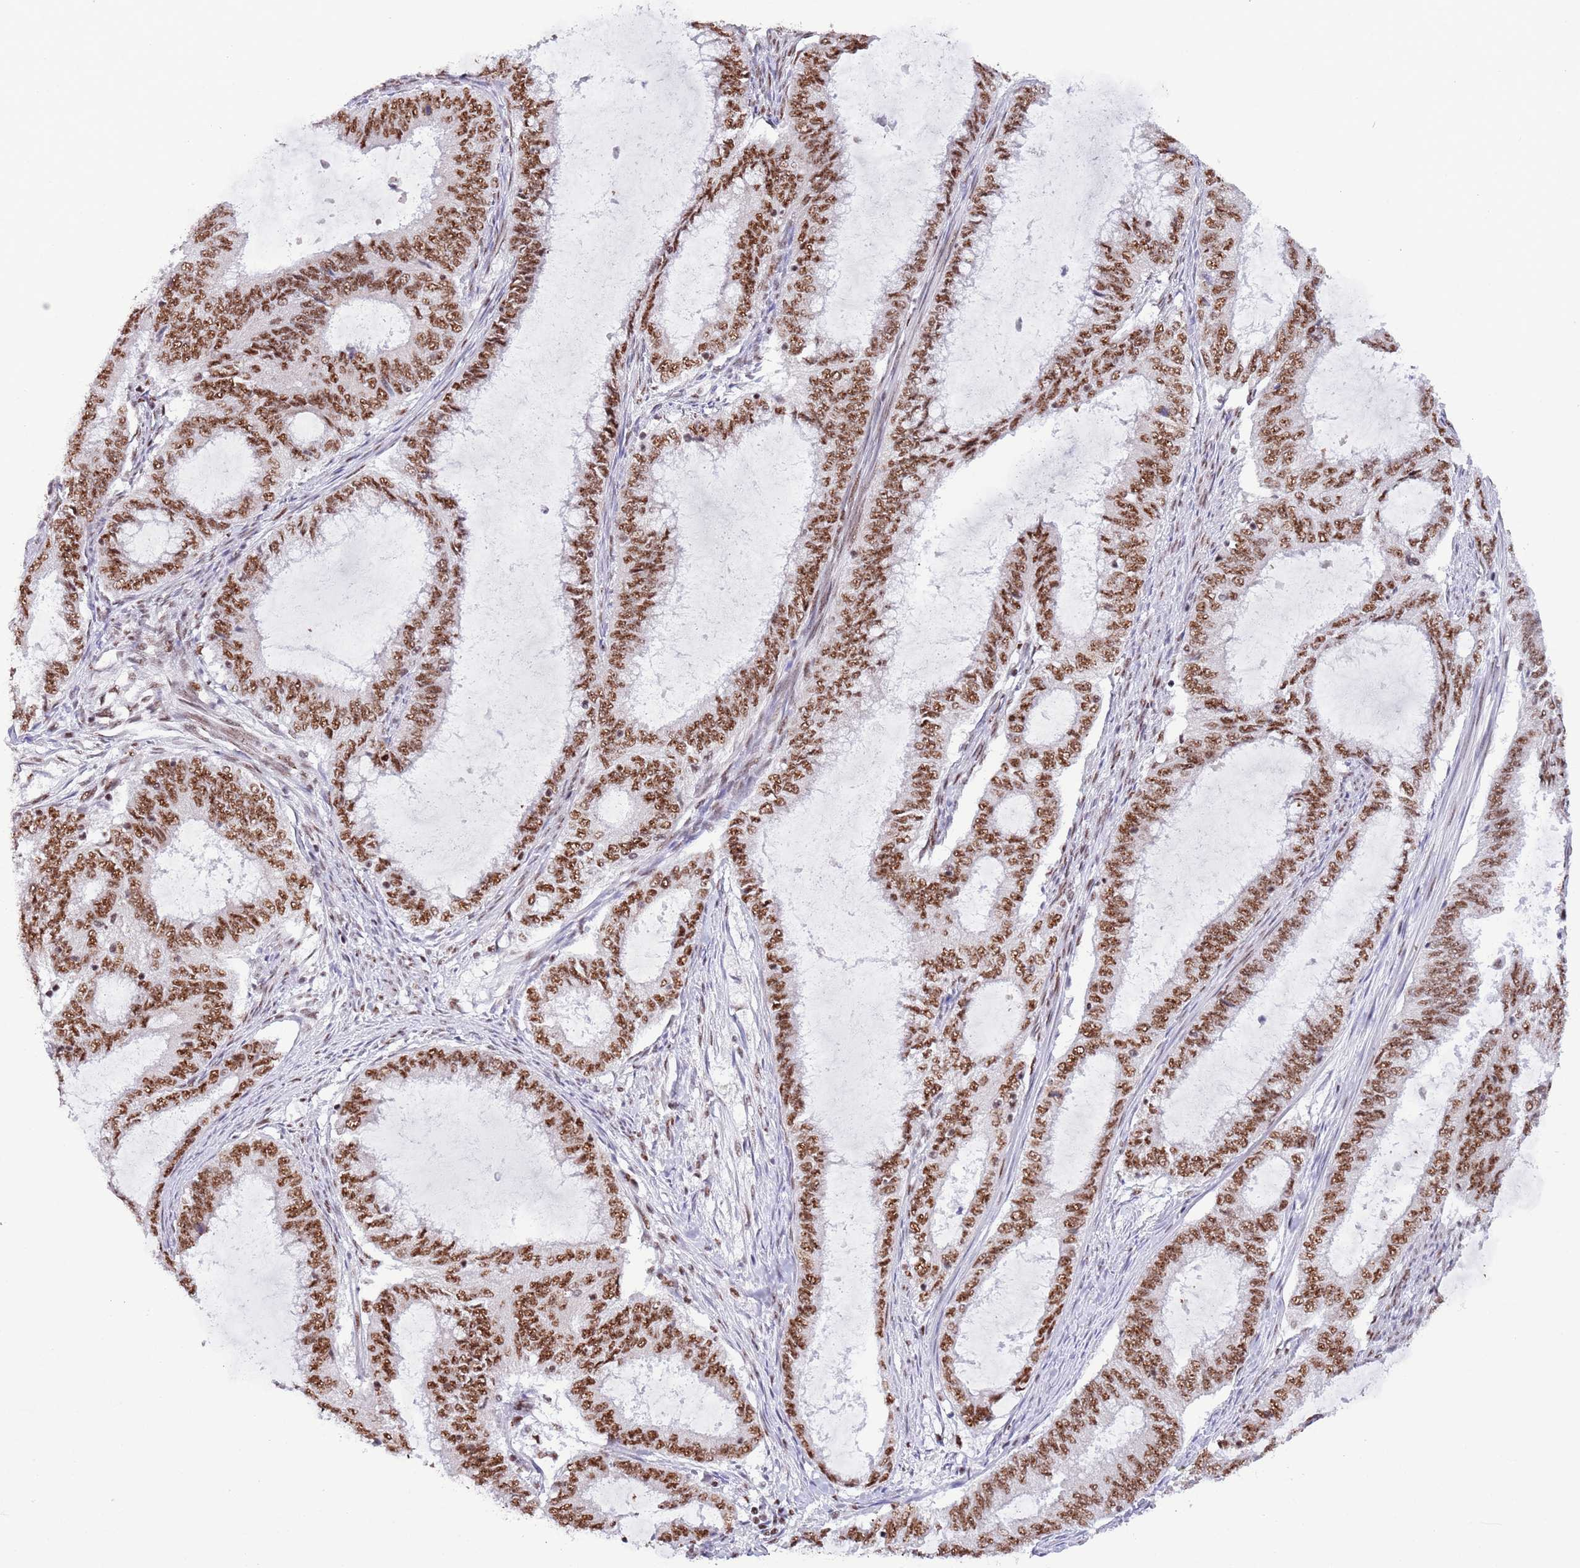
{"staining": {"intensity": "strong", "quantity": ">75%", "location": "nuclear"}, "tissue": "endometrial cancer", "cell_type": "Tumor cells", "image_type": "cancer", "snomed": [{"axis": "morphology", "description": "Adenocarcinoma, NOS"}, {"axis": "topography", "description": "Endometrium"}], "caption": "Protein staining displays strong nuclear staining in approximately >75% of tumor cells in adenocarcinoma (endometrial).", "gene": "SF3A2", "patient": {"sex": "female", "age": 51}}